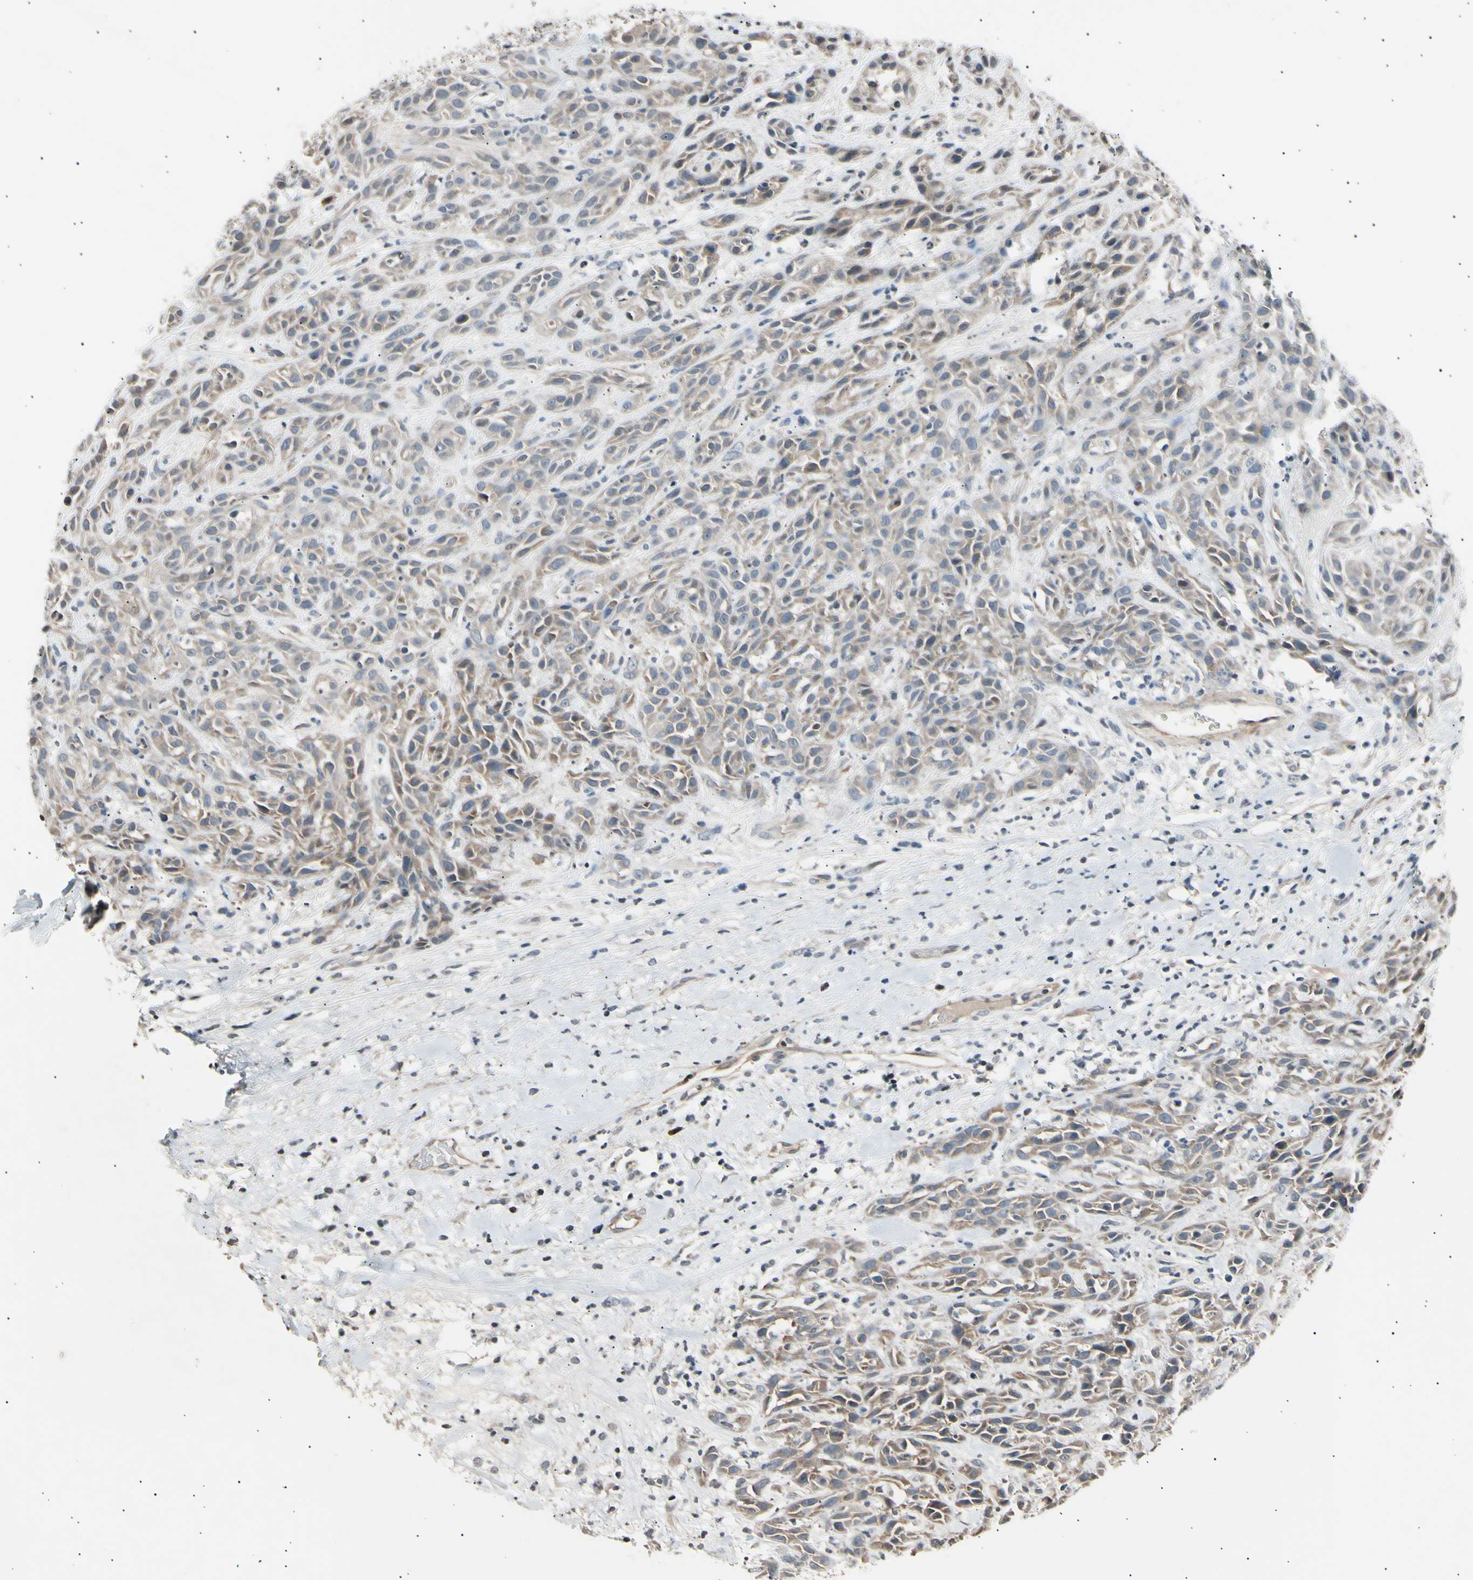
{"staining": {"intensity": "moderate", "quantity": ">75%", "location": "cytoplasmic/membranous"}, "tissue": "head and neck cancer", "cell_type": "Tumor cells", "image_type": "cancer", "snomed": [{"axis": "morphology", "description": "Normal tissue, NOS"}, {"axis": "morphology", "description": "Squamous cell carcinoma, NOS"}, {"axis": "topography", "description": "Cartilage tissue"}, {"axis": "topography", "description": "Head-Neck"}], "caption": "The image reveals immunohistochemical staining of head and neck cancer. There is moderate cytoplasmic/membranous staining is appreciated in approximately >75% of tumor cells.", "gene": "AK1", "patient": {"sex": "male", "age": 62}}